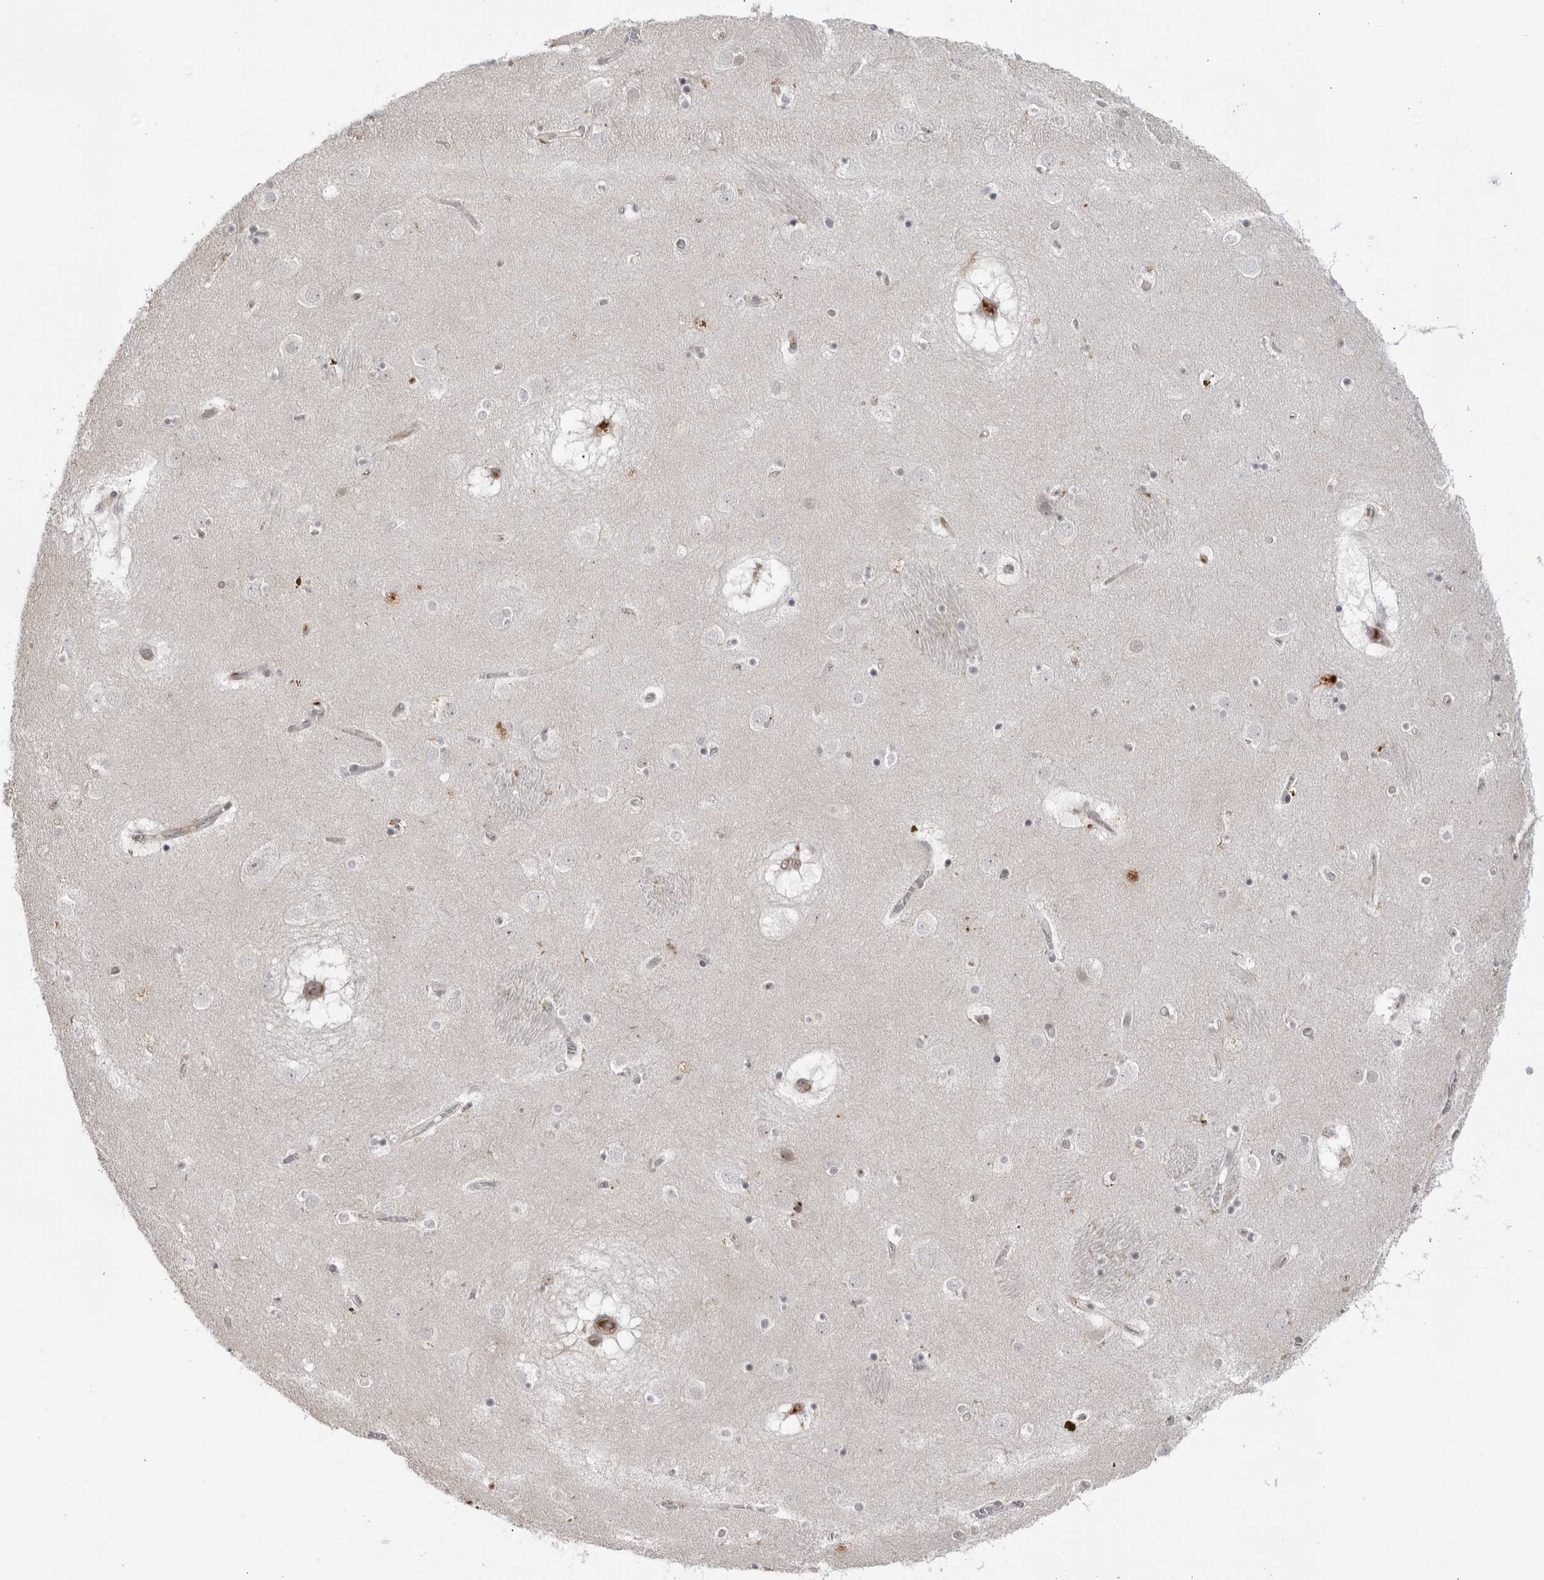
{"staining": {"intensity": "negative", "quantity": "none", "location": "none"}, "tissue": "caudate", "cell_type": "Glial cells", "image_type": "normal", "snomed": [{"axis": "morphology", "description": "Normal tissue, NOS"}, {"axis": "topography", "description": "Lateral ventricle wall"}], "caption": "Immunohistochemical staining of normal caudate reveals no significant staining in glial cells.", "gene": "DTL", "patient": {"sex": "male", "age": 70}}